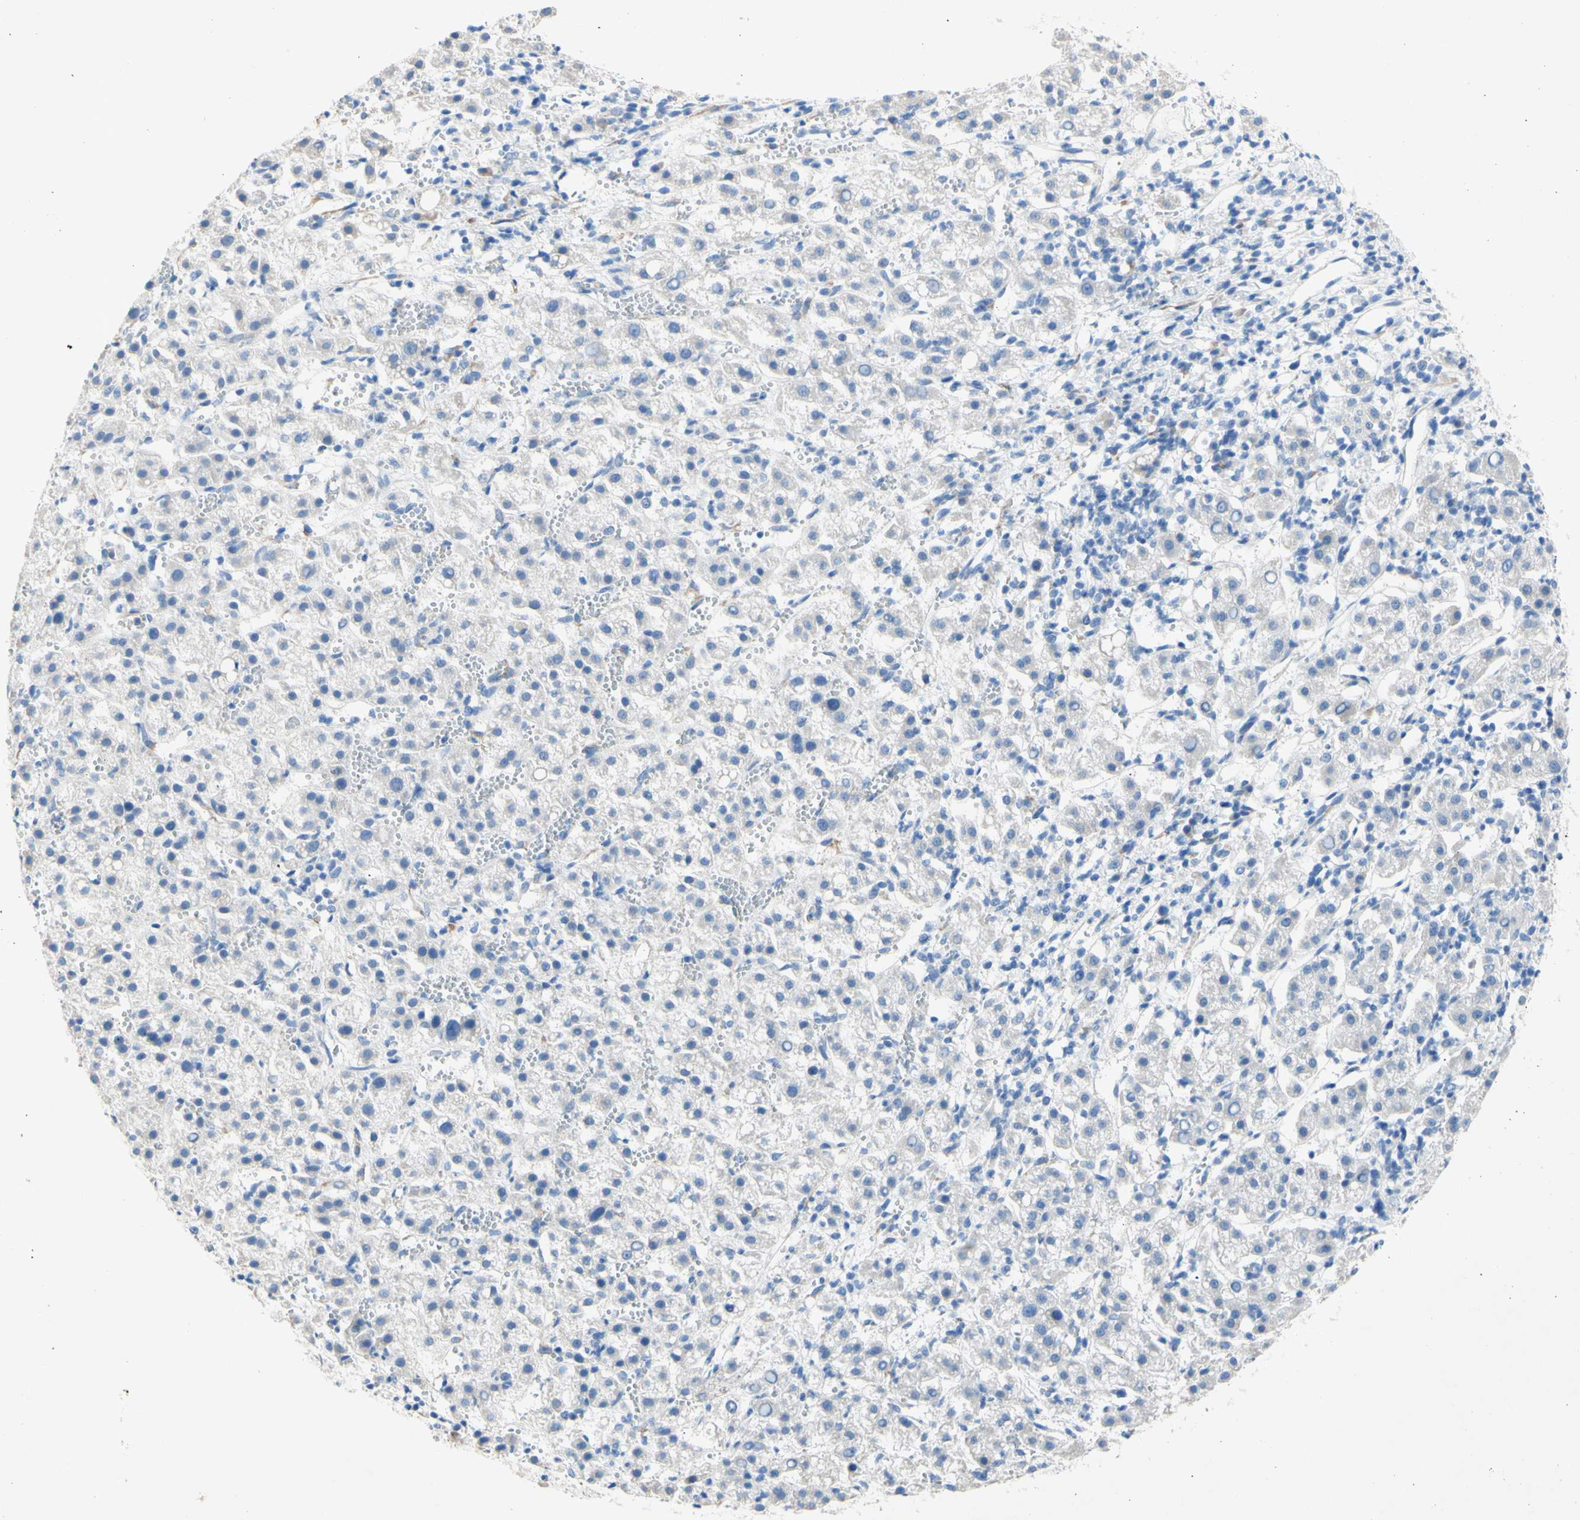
{"staining": {"intensity": "negative", "quantity": "none", "location": "none"}, "tissue": "liver cancer", "cell_type": "Tumor cells", "image_type": "cancer", "snomed": [{"axis": "morphology", "description": "Carcinoma, Hepatocellular, NOS"}, {"axis": "topography", "description": "Liver"}], "caption": "Histopathology image shows no protein positivity in tumor cells of liver cancer (hepatocellular carcinoma) tissue. (Stains: DAB immunohistochemistry with hematoxylin counter stain, Microscopy: brightfield microscopy at high magnification).", "gene": "TMIGD2", "patient": {"sex": "female", "age": 58}}